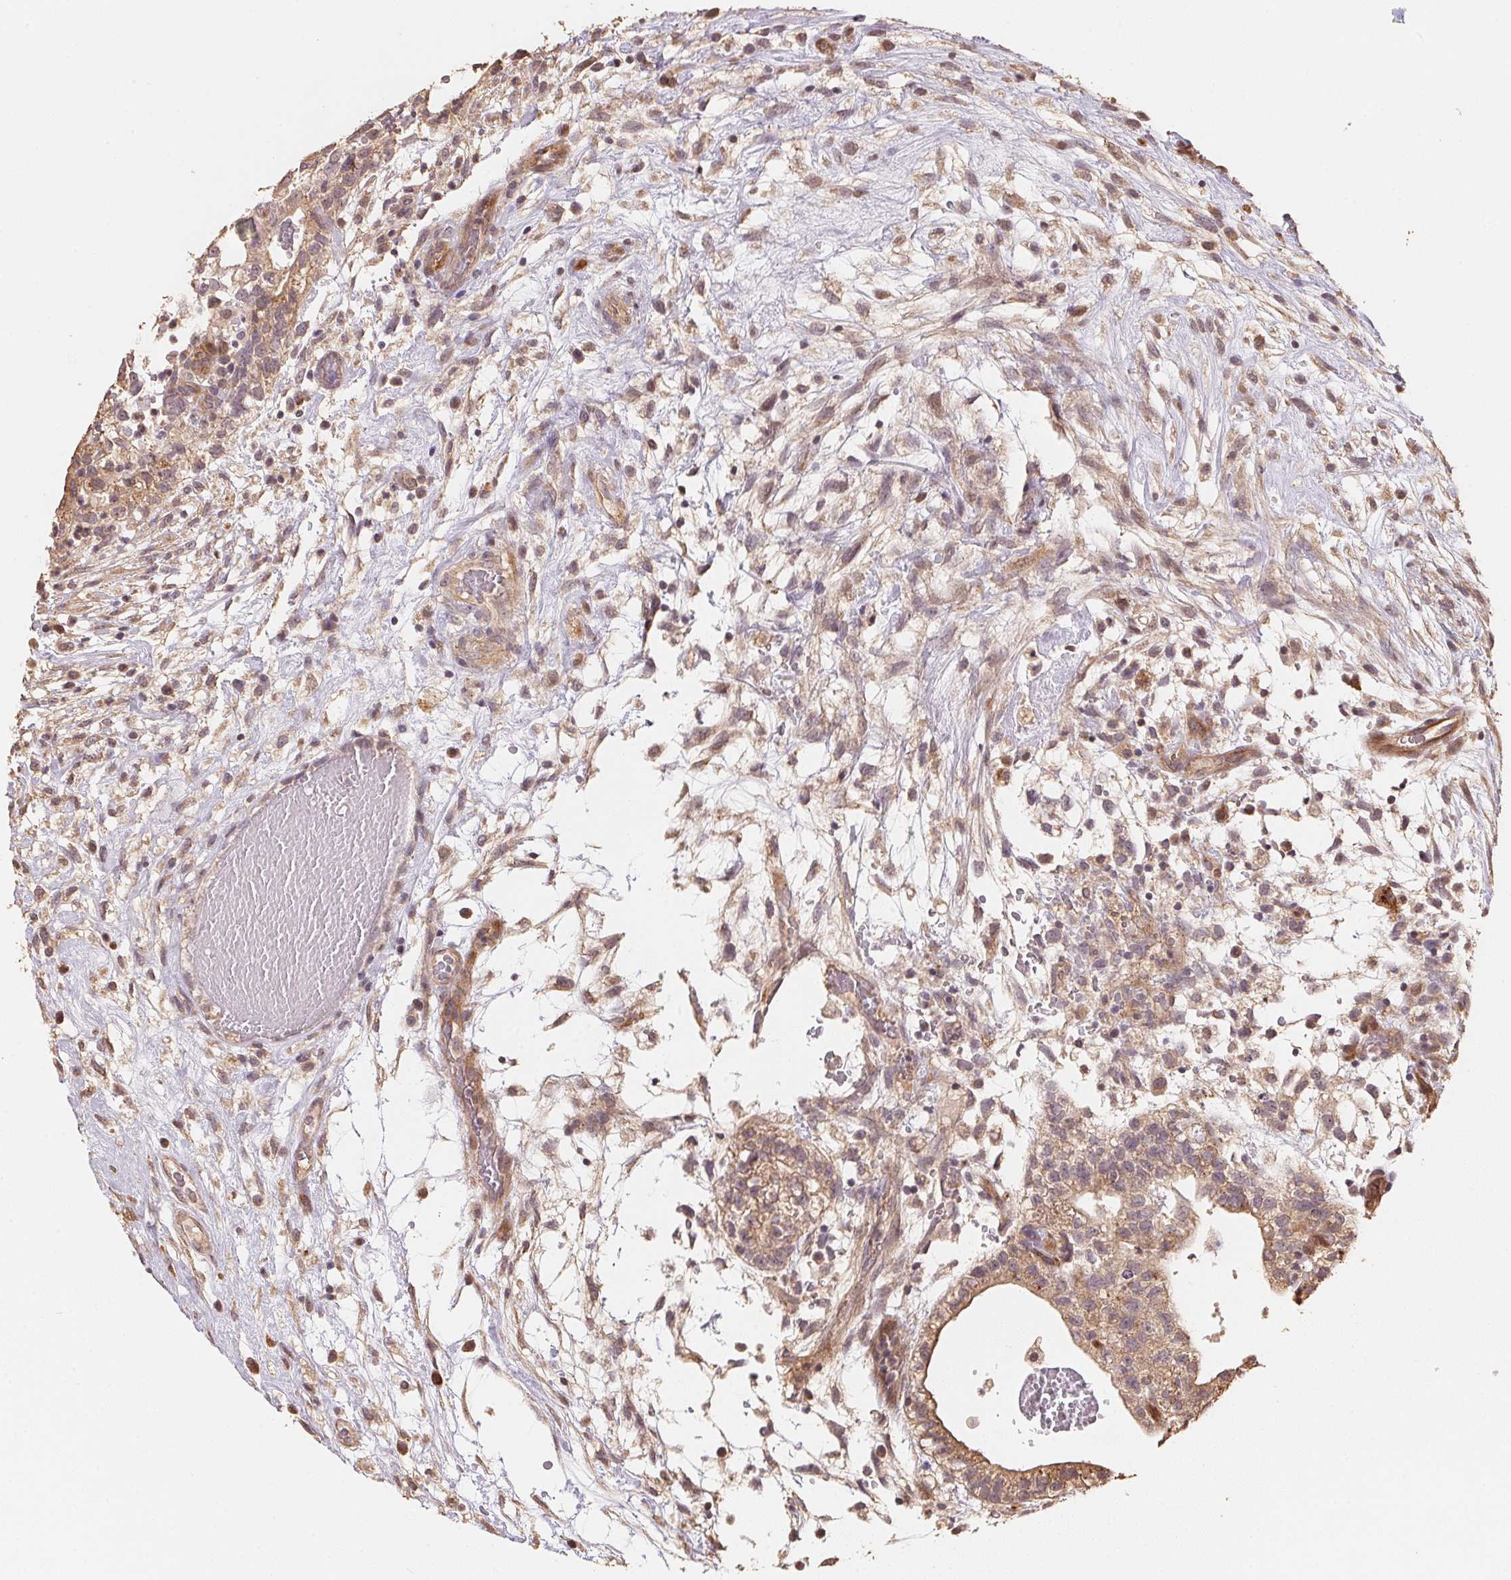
{"staining": {"intensity": "weak", "quantity": ">75%", "location": "cytoplasmic/membranous"}, "tissue": "testis cancer", "cell_type": "Tumor cells", "image_type": "cancer", "snomed": [{"axis": "morphology", "description": "Carcinoma, Embryonal, NOS"}, {"axis": "topography", "description": "Testis"}], "caption": "This histopathology image exhibits testis embryonal carcinoma stained with IHC to label a protein in brown. The cytoplasmic/membranous of tumor cells show weak positivity for the protein. Nuclei are counter-stained blue.", "gene": "TMEM222", "patient": {"sex": "male", "age": 32}}